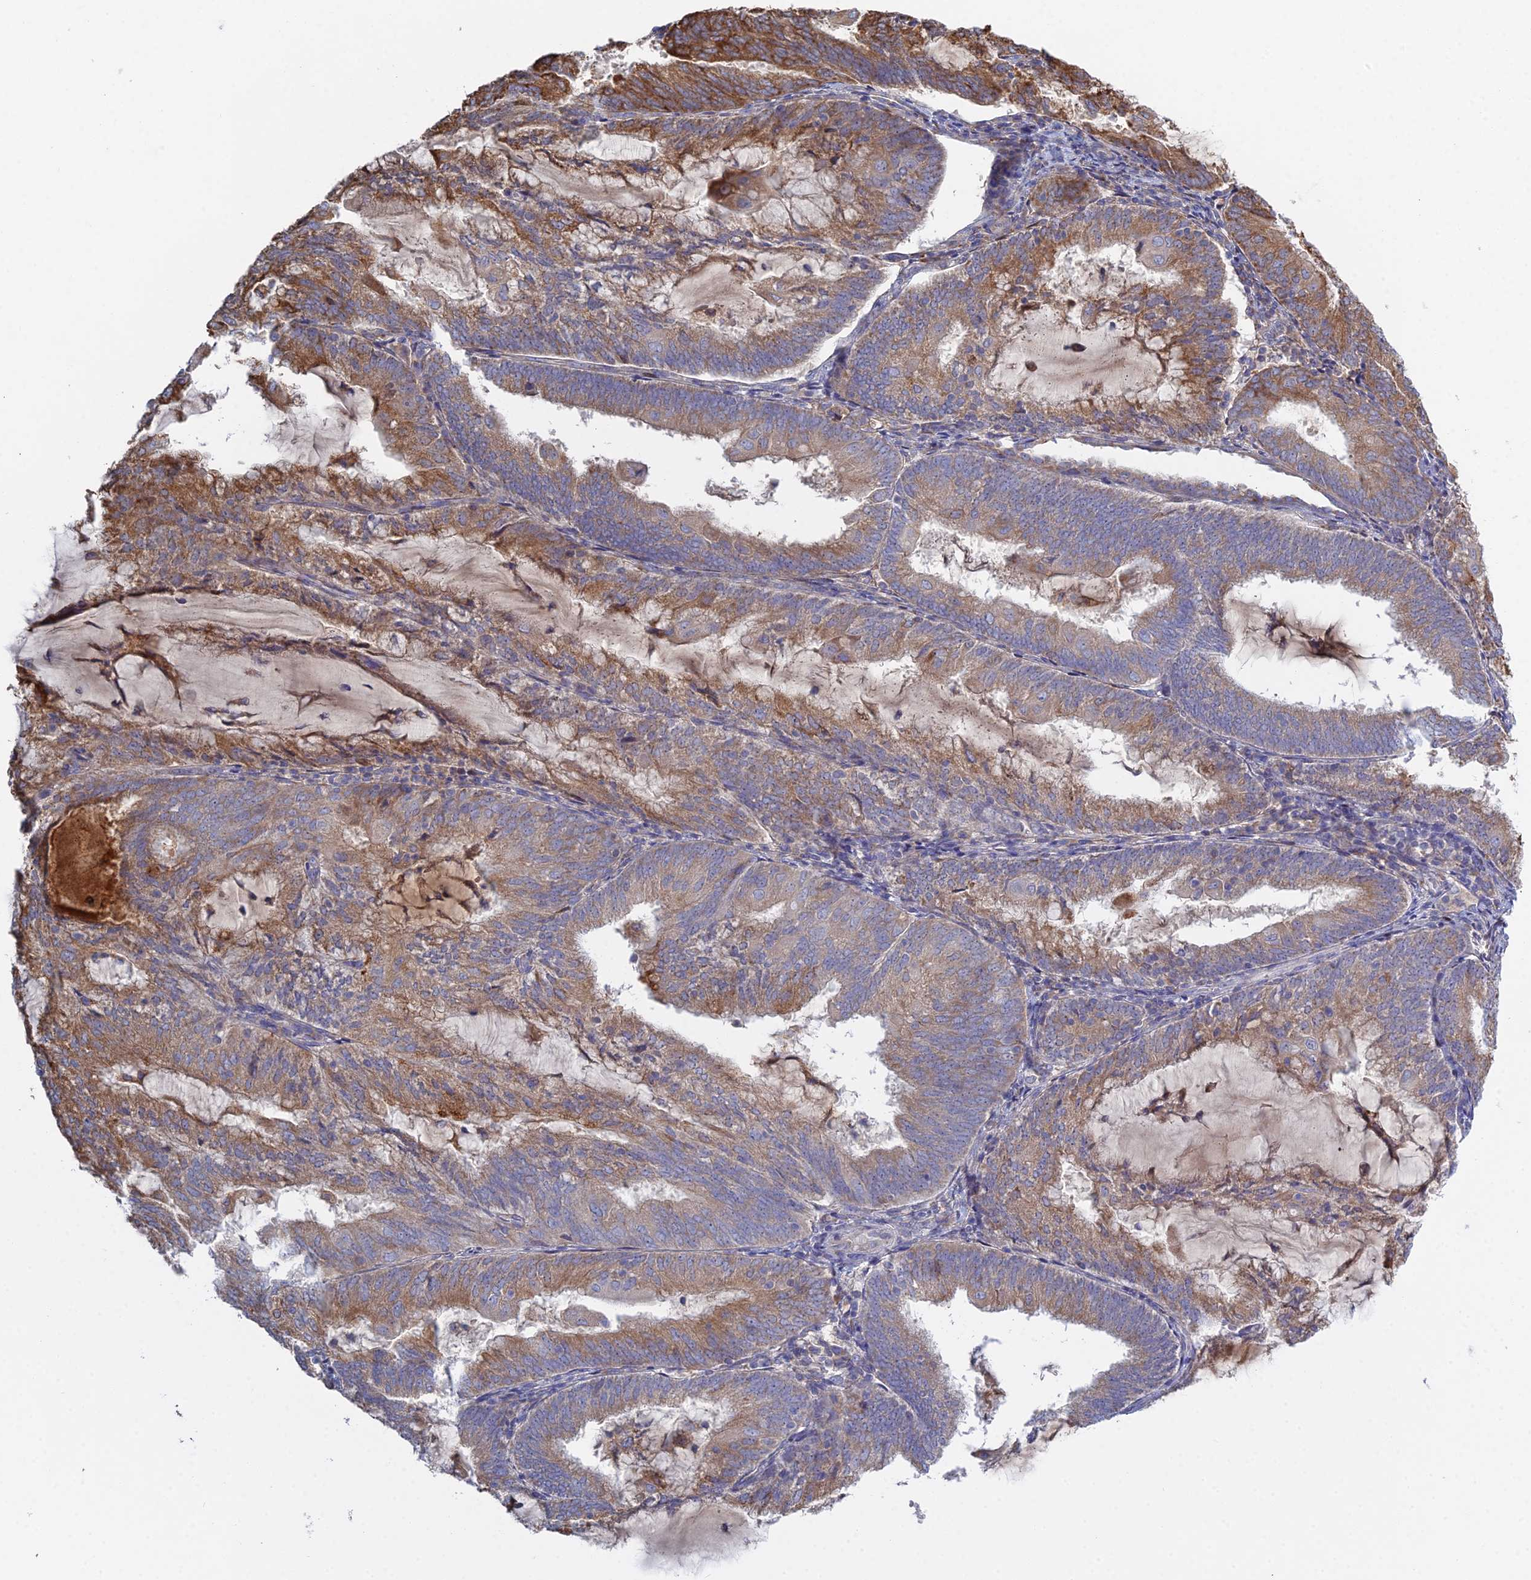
{"staining": {"intensity": "moderate", "quantity": ">75%", "location": "cytoplasmic/membranous"}, "tissue": "endometrial cancer", "cell_type": "Tumor cells", "image_type": "cancer", "snomed": [{"axis": "morphology", "description": "Adenocarcinoma, NOS"}, {"axis": "topography", "description": "Endometrium"}], "caption": "Protein positivity by immunohistochemistry (IHC) exhibits moderate cytoplasmic/membranous expression in approximately >75% of tumor cells in endometrial cancer (adenocarcinoma).", "gene": "TRAPPC6A", "patient": {"sex": "female", "age": 81}}